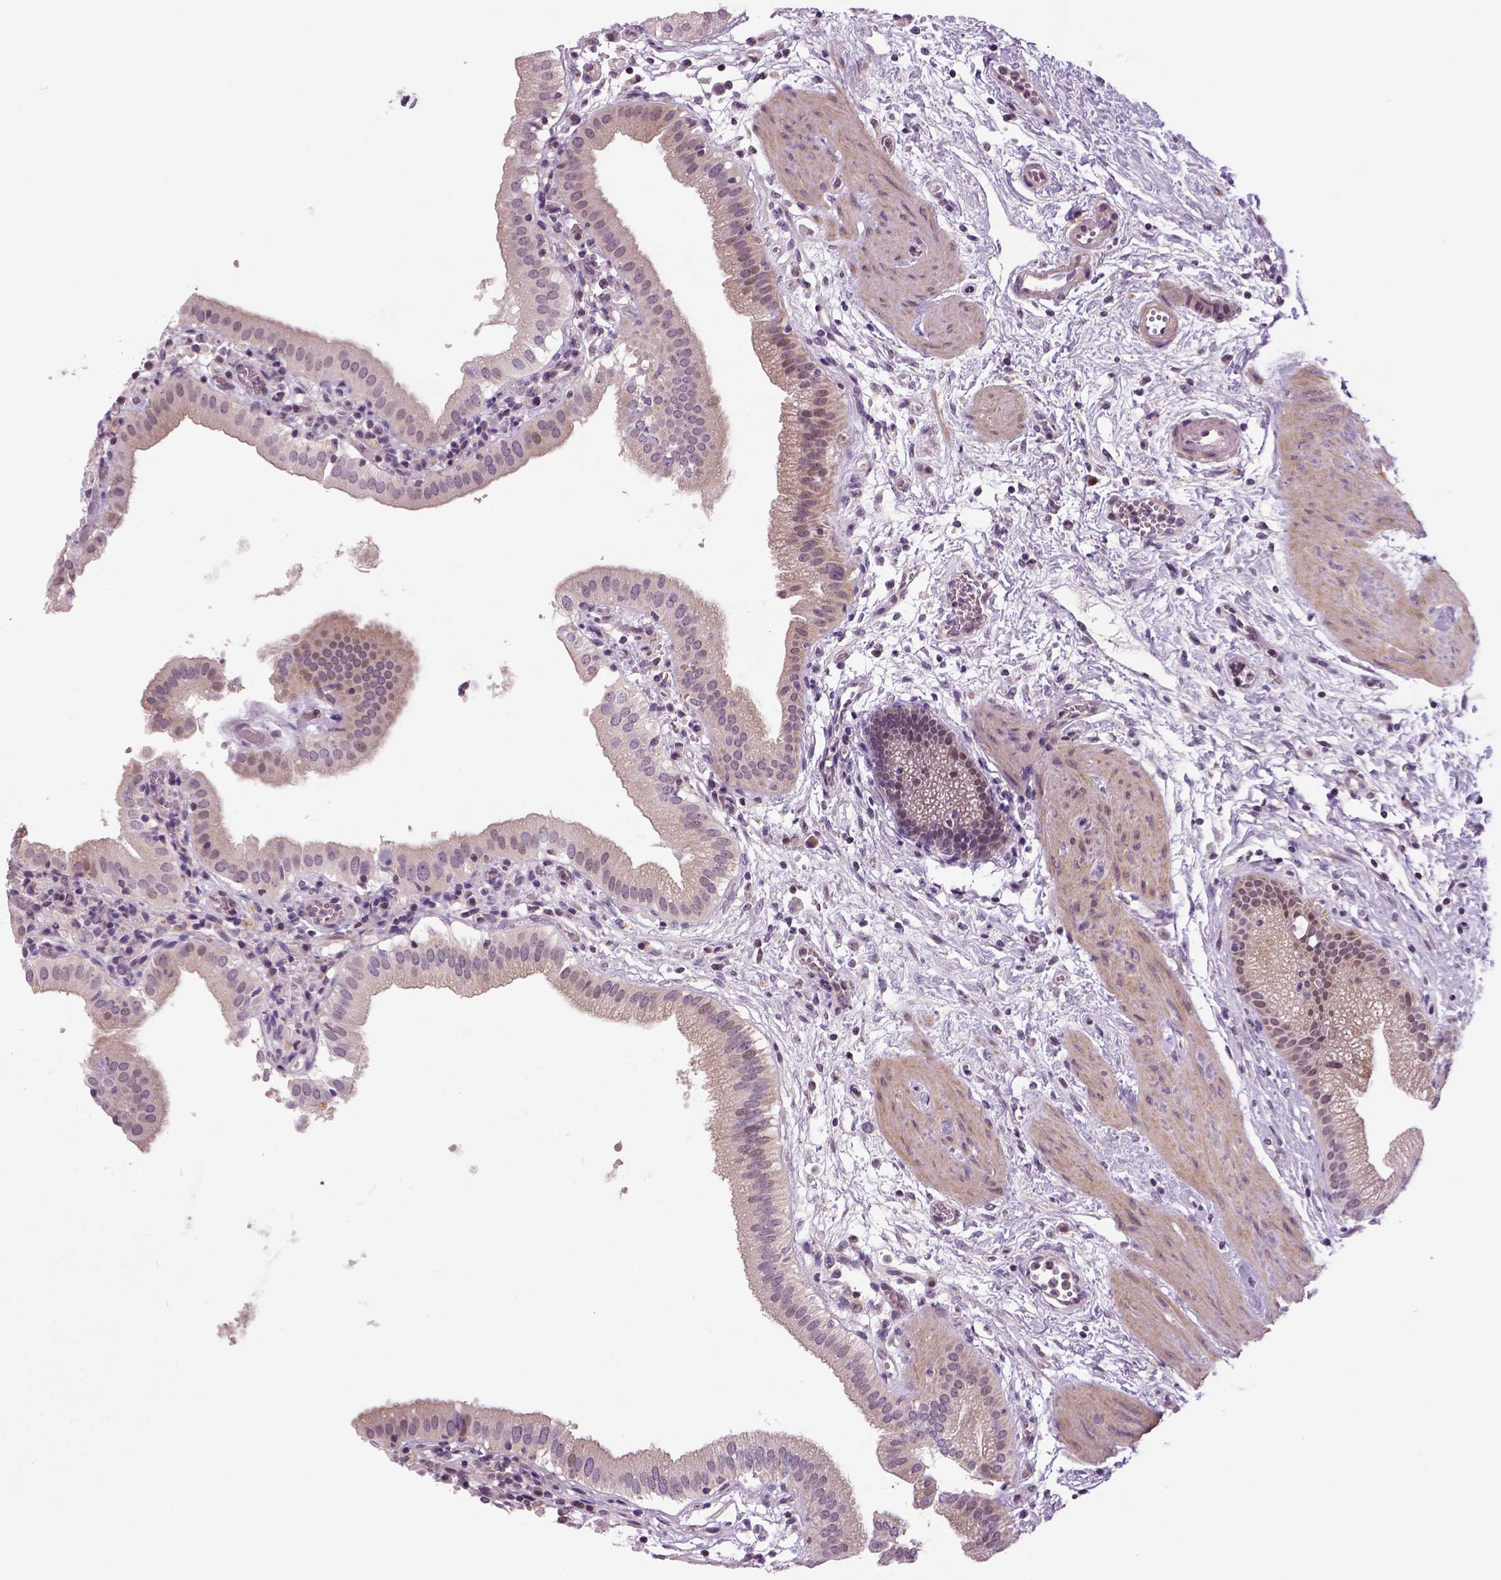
{"staining": {"intensity": "negative", "quantity": "none", "location": "none"}, "tissue": "gallbladder", "cell_type": "Glandular cells", "image_type": "normal", "snomed": [{"axis": "morphology", "description": "Normal tissue, NOS"}, {"axis": "topography", "description": "Gallbladder"}], "caption": "There is no significant positivity in glandular cells of gallbladder. (DAB immunohistochemistry (IHC) visualized using brightfield microscopy, high magnification).", "gene": "NECAB1", "patient": {"sex": "female", "age": 65}}